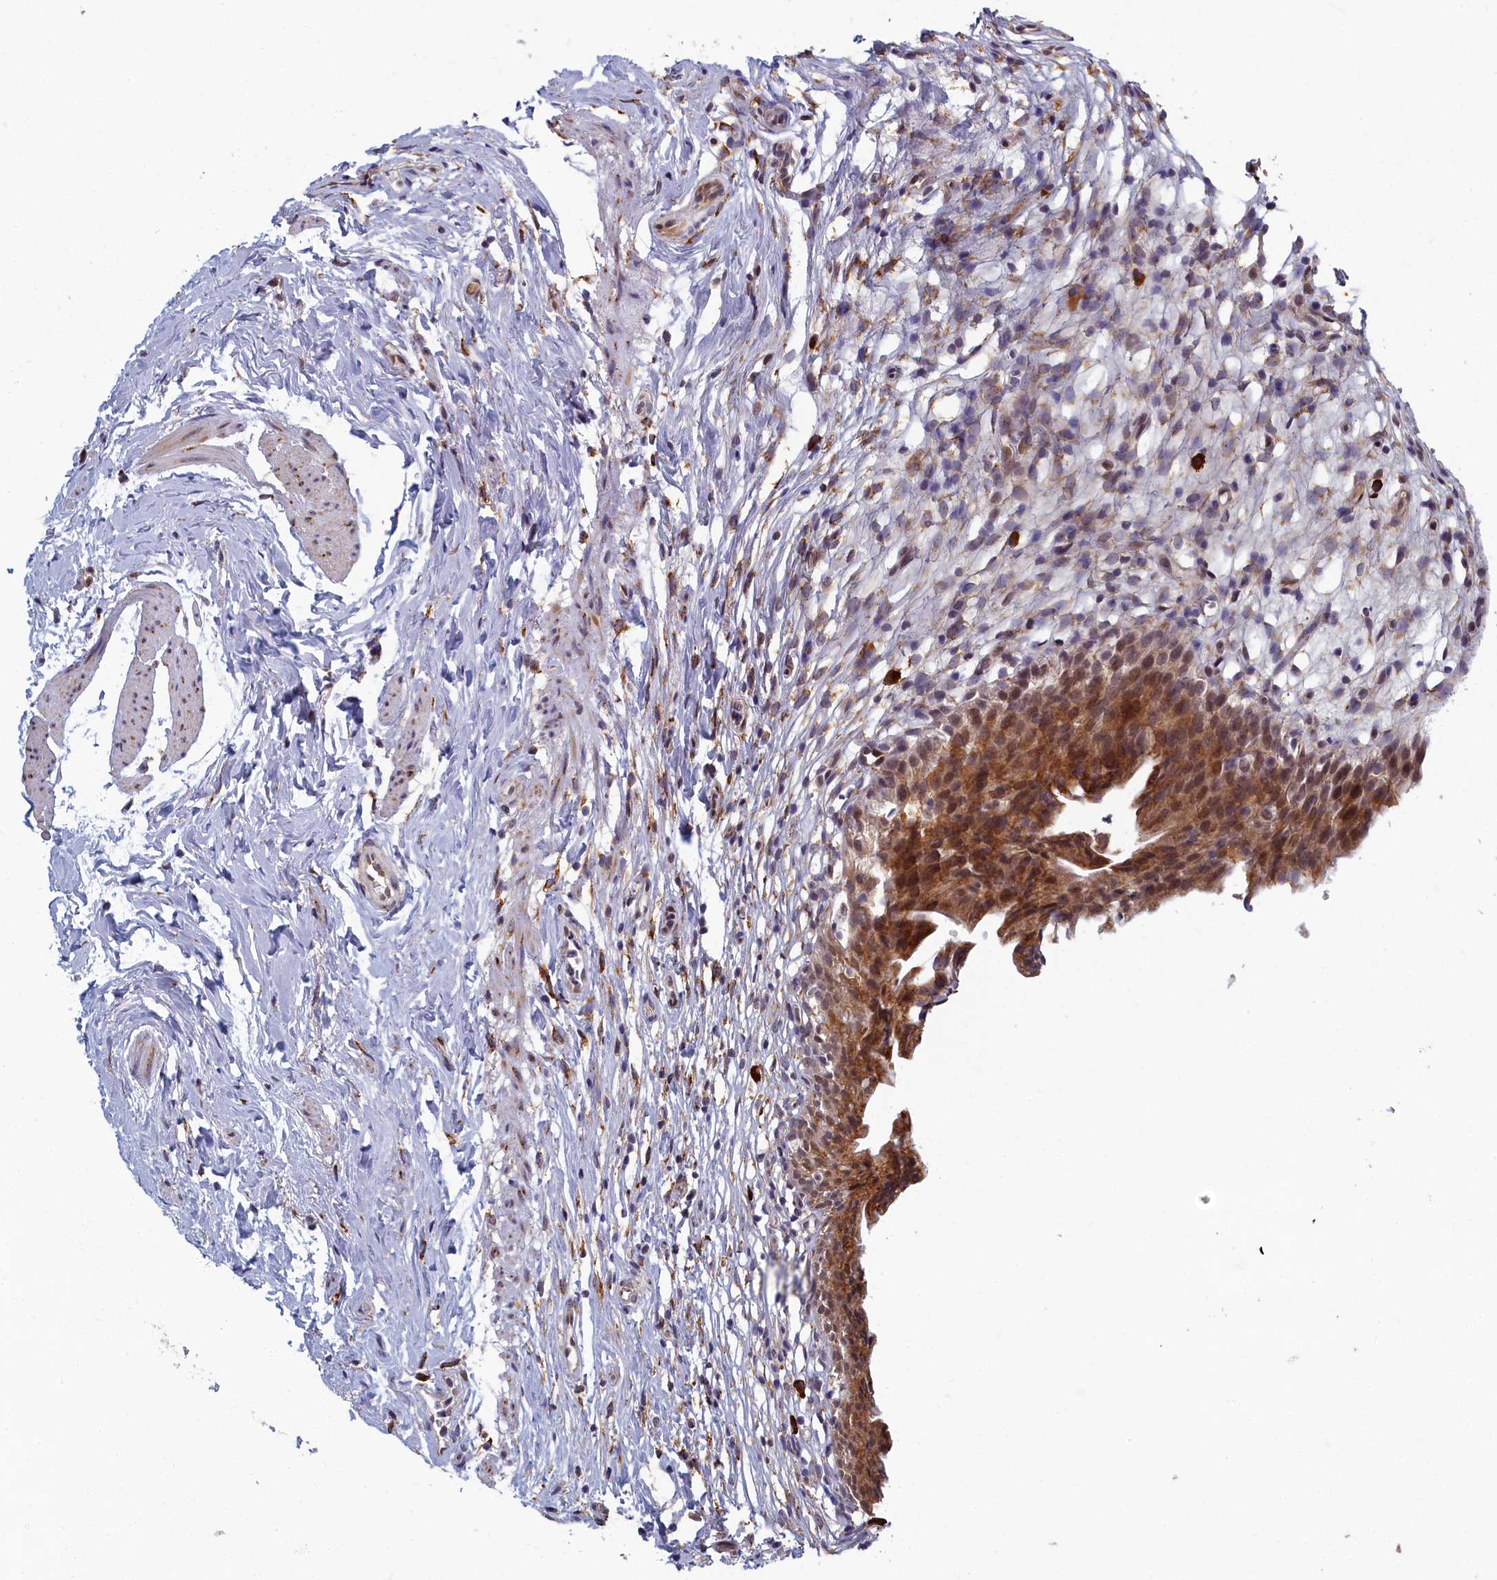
{"staining": {"intensity": "moderate", "quantity": ">75%", "location": "cytoplasmic/membranous,nuclear"}, "tissue": "urinary bladder", "cell_type": "Urothelial cells", "image_type": "normal", "snomed": [{"axis": "morphology", "description": "Normal tissue, NOS"}, {"axis": "morphology", "description": "Inflammation, NOS"}, {"axis": "topography", "description": "Urinary bladder"}], "caption": "Moderate cytoplasmic/membranous,nuclear staining for a protein is identified in about >75% of urothelial cells of normal urinary bladder using immunohistochemistry.", "gene": "DNAJC17", "patient": {"sex": "male", "age": 63}}